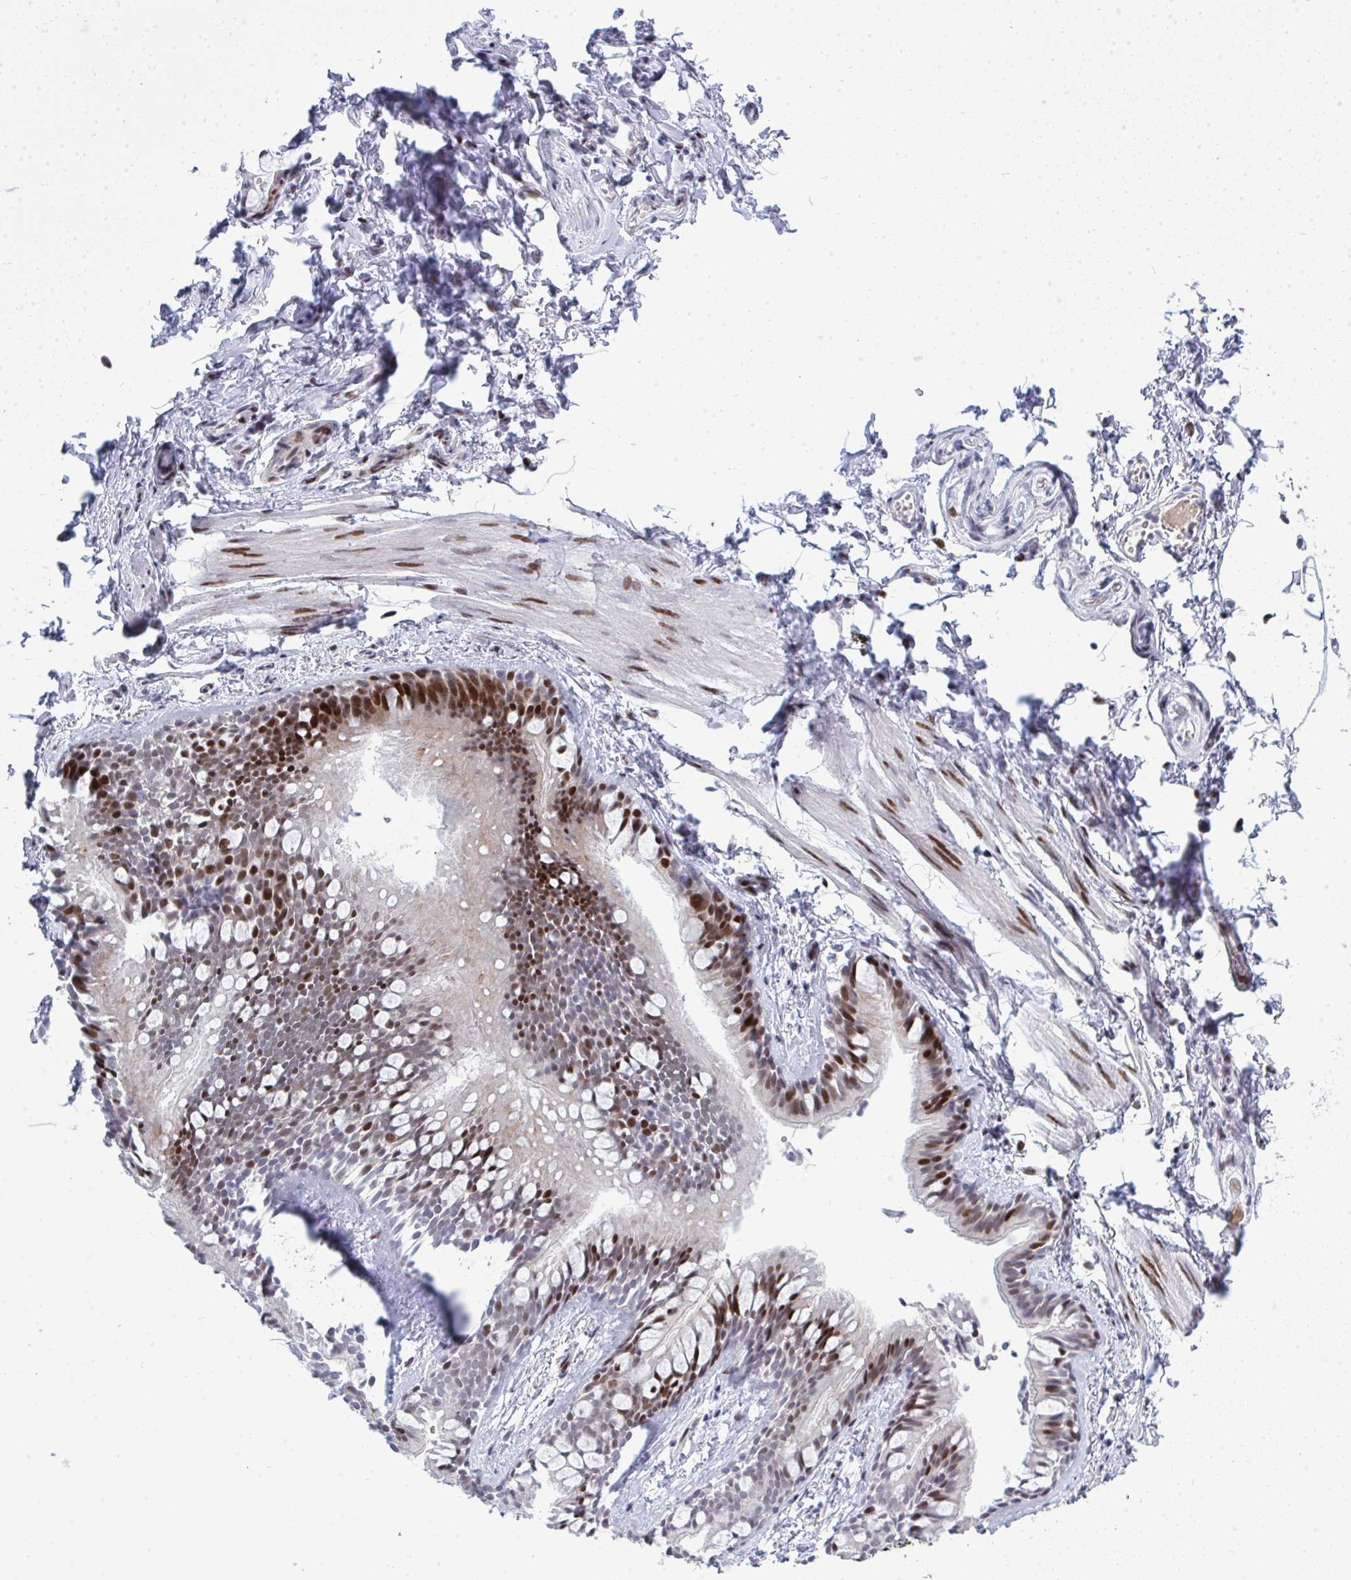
{"staining": {"intensity": "strong", "quantity": "25%-75%", "location": "nuclear"}, "tissue": "bronchus", "cell_type": "Respiratory epithelial cells", "image_type": "normal", "snomed": [{"axis": "morphology", "description": "Normal tissue, NOS"}, {"axis": "topography", "description": "Bronchus"}], "caption": "Immunohistochemistry (IHC) image of normal bronchus stained for a protein (brown), which exhibits high levels of strong nuclear staining in approximately 25%-75% of respiratory epithelial cells.", "gene": "TAB1", "patient": {"sex": "female", "age": 59}}